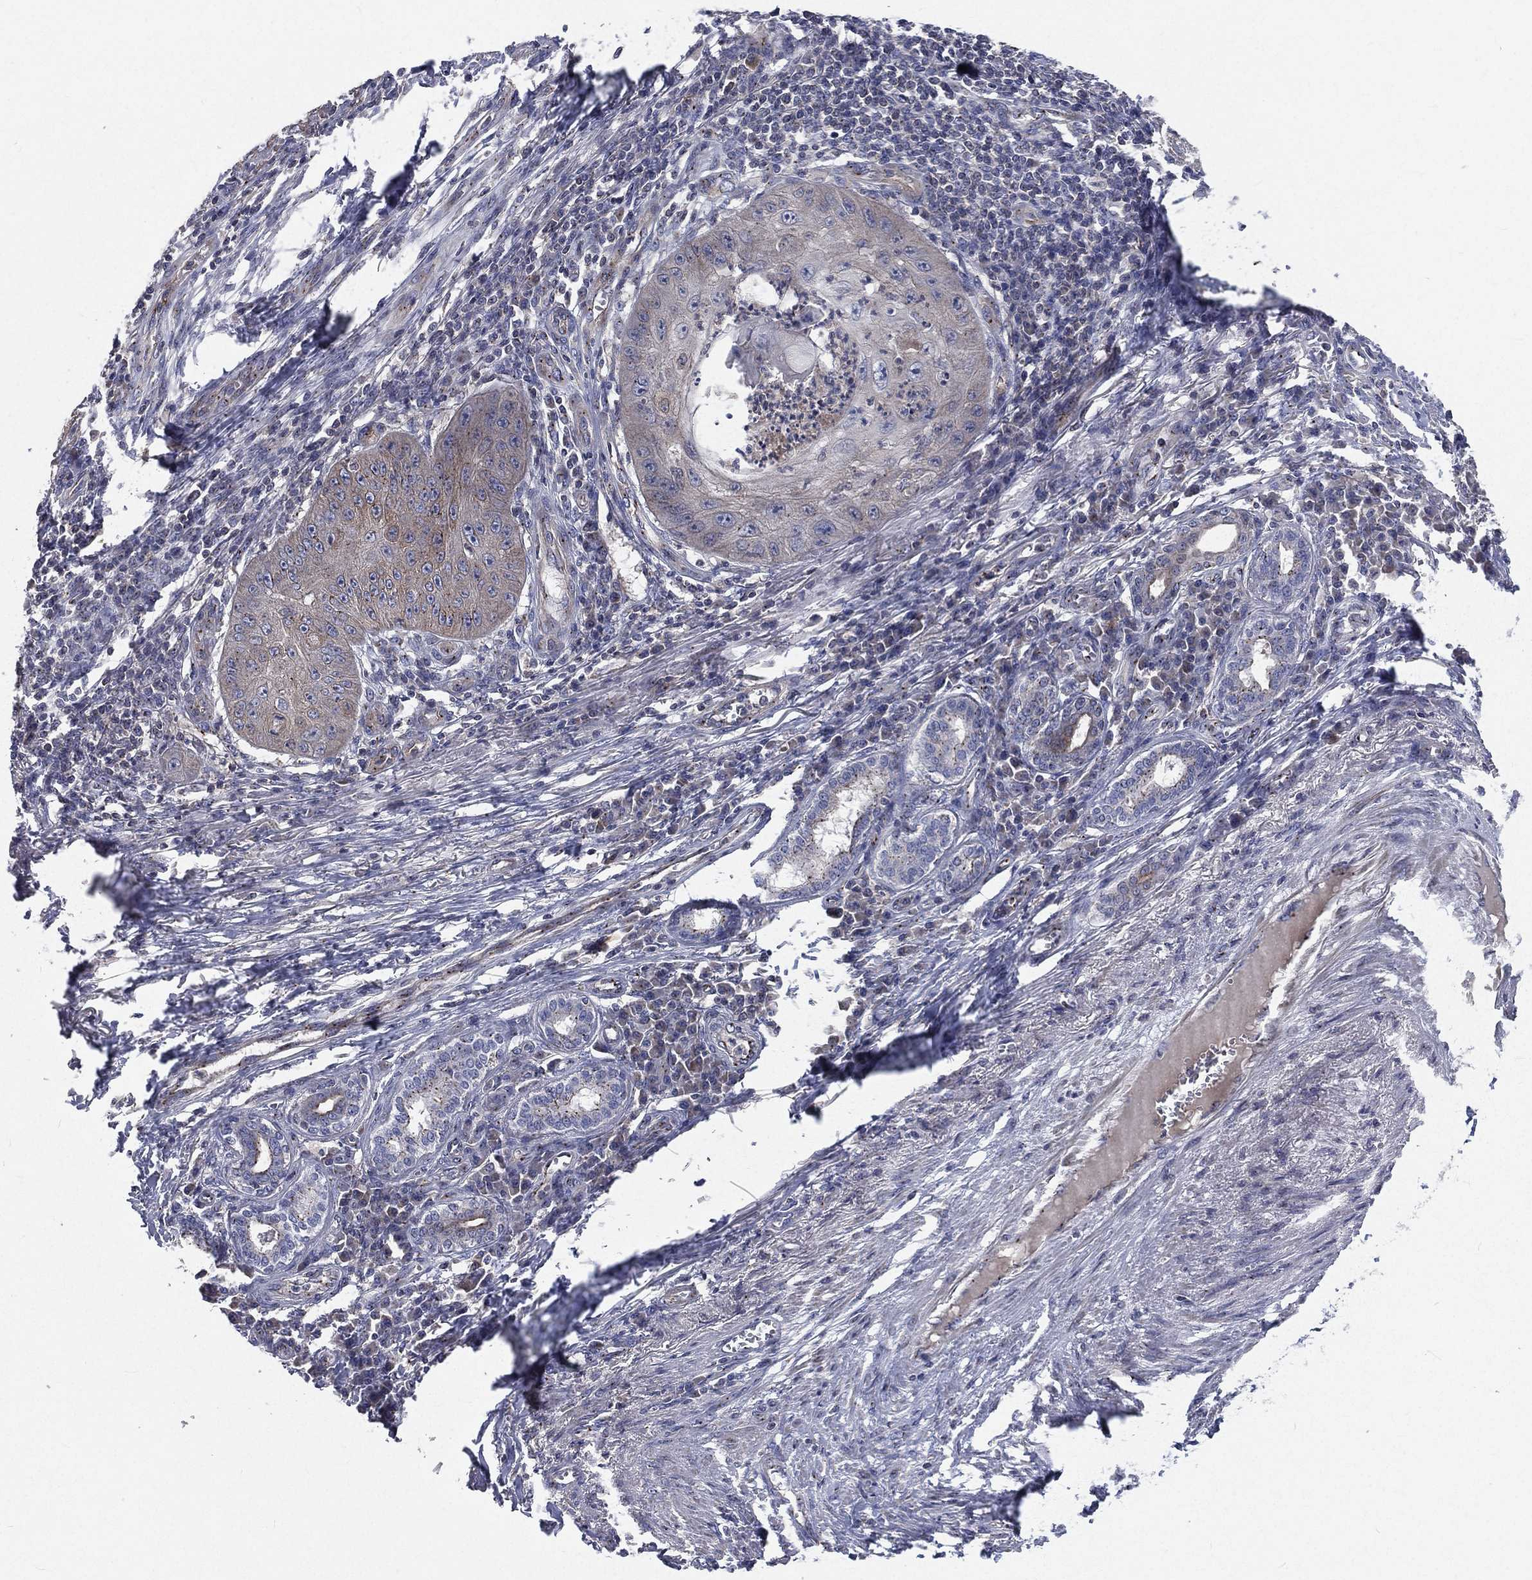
{"staining": {"intensity": "negative", "quantity": "none", "location": "none"}, "tissue": "skin cancer", "cell_type": "Tumor cells", "image_type": "cancer", "snomed": [{"axis": "morphology", "description": "Squamous cell carcinoma, NOS"}, {"axis": "topography", "description": "Skin"}], "caption": "Immunohistochemistry (IHC) of skin cancer (squamous cell carcinoma) demonstrates no staining in tumor cells. Brightfield microscopy of immunohistochemistry stained with DAB (3,3'-diaminobenzidine) (brown) and hematoxylin (blue), captured at high magnification.", "gene": "CROCC", "patient": {"sex": "male", "age": 70}}